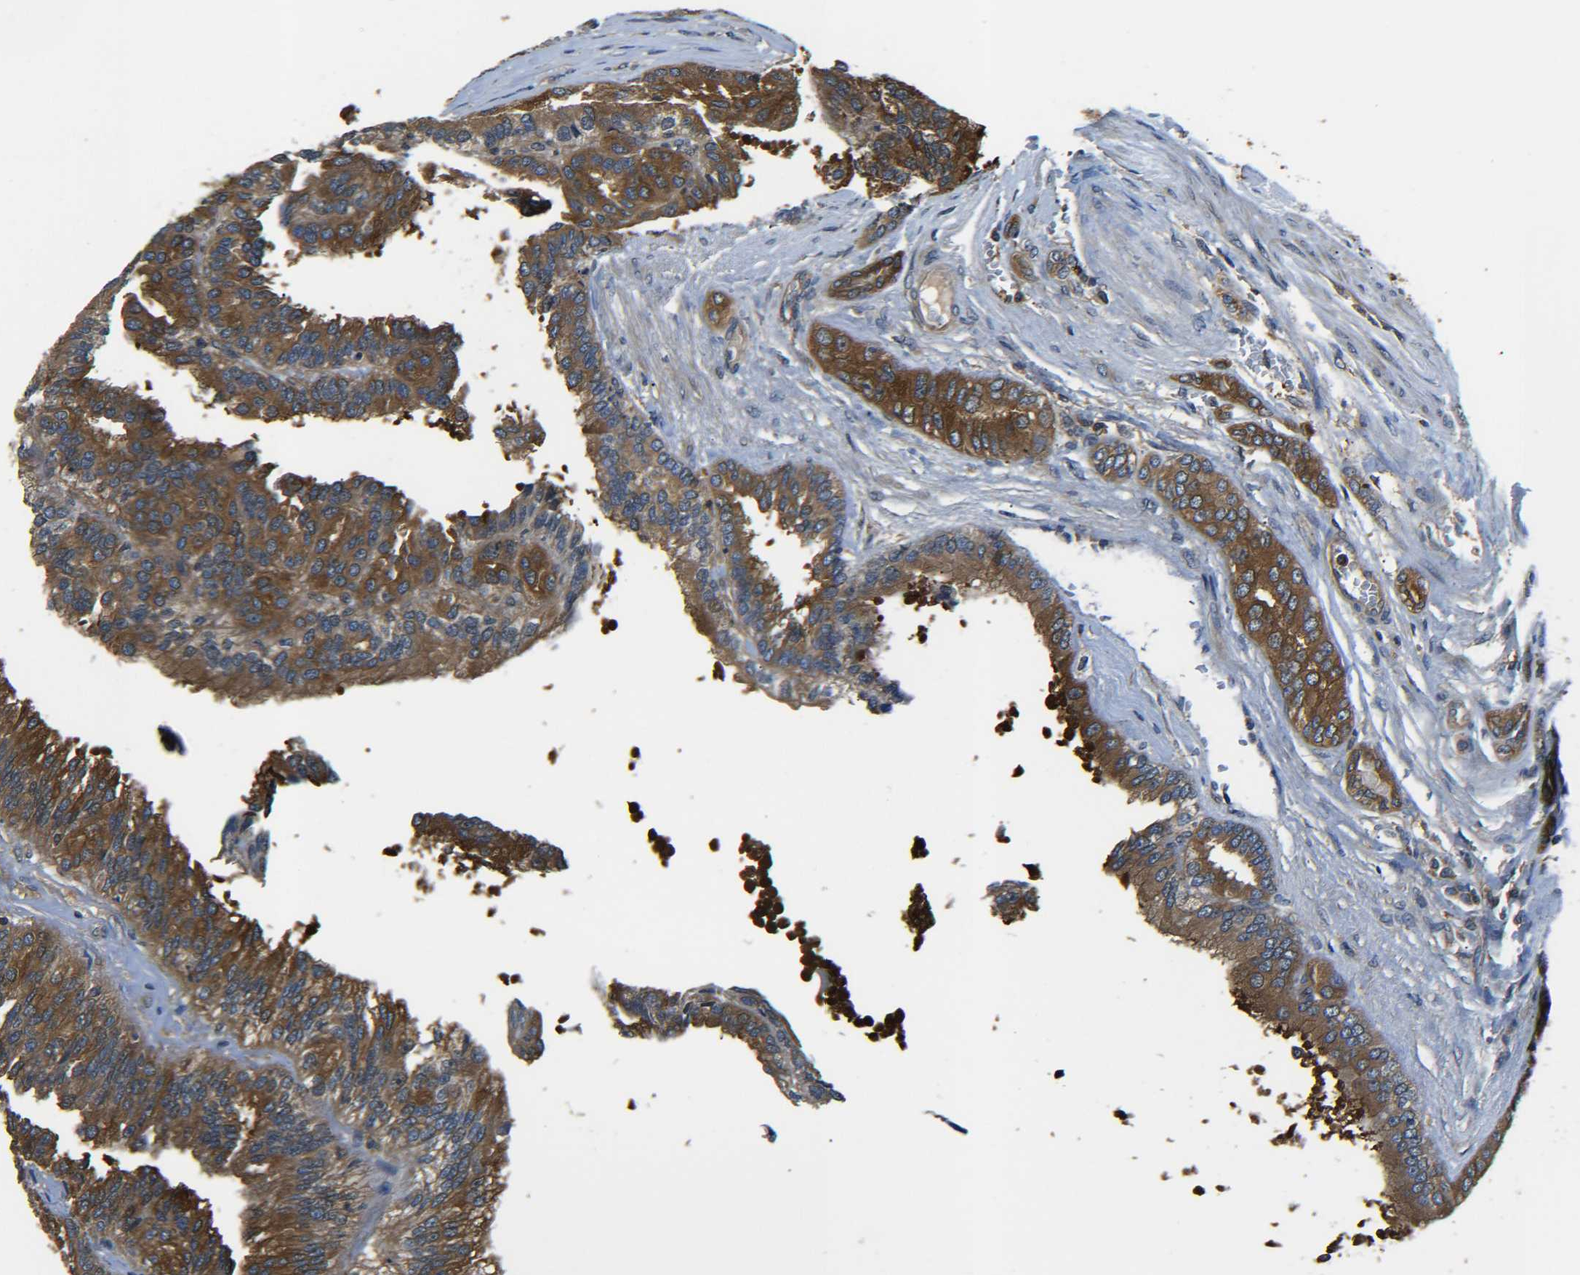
{"staining": {"intensity": "strong", "quantity": ">75%", "location": "cytoplasmic/membranous"}, "tissue": "renal cancer", "cell_type": "Tumor cells", "image_type": "cancer", "snomed": [{"axis": "morphology", "description": "Adenocarcinoma, NOS"}, {"axis": "topography", "description": "Kidney"}], "caption": "Protein expression analysis of adenocarcinoma (renal) reveals strong cytoplasmic/membranous staining in approximately >75% of tumor cells.", "gene": "PREB", "patient": {"sex": "male", "age": 46}}